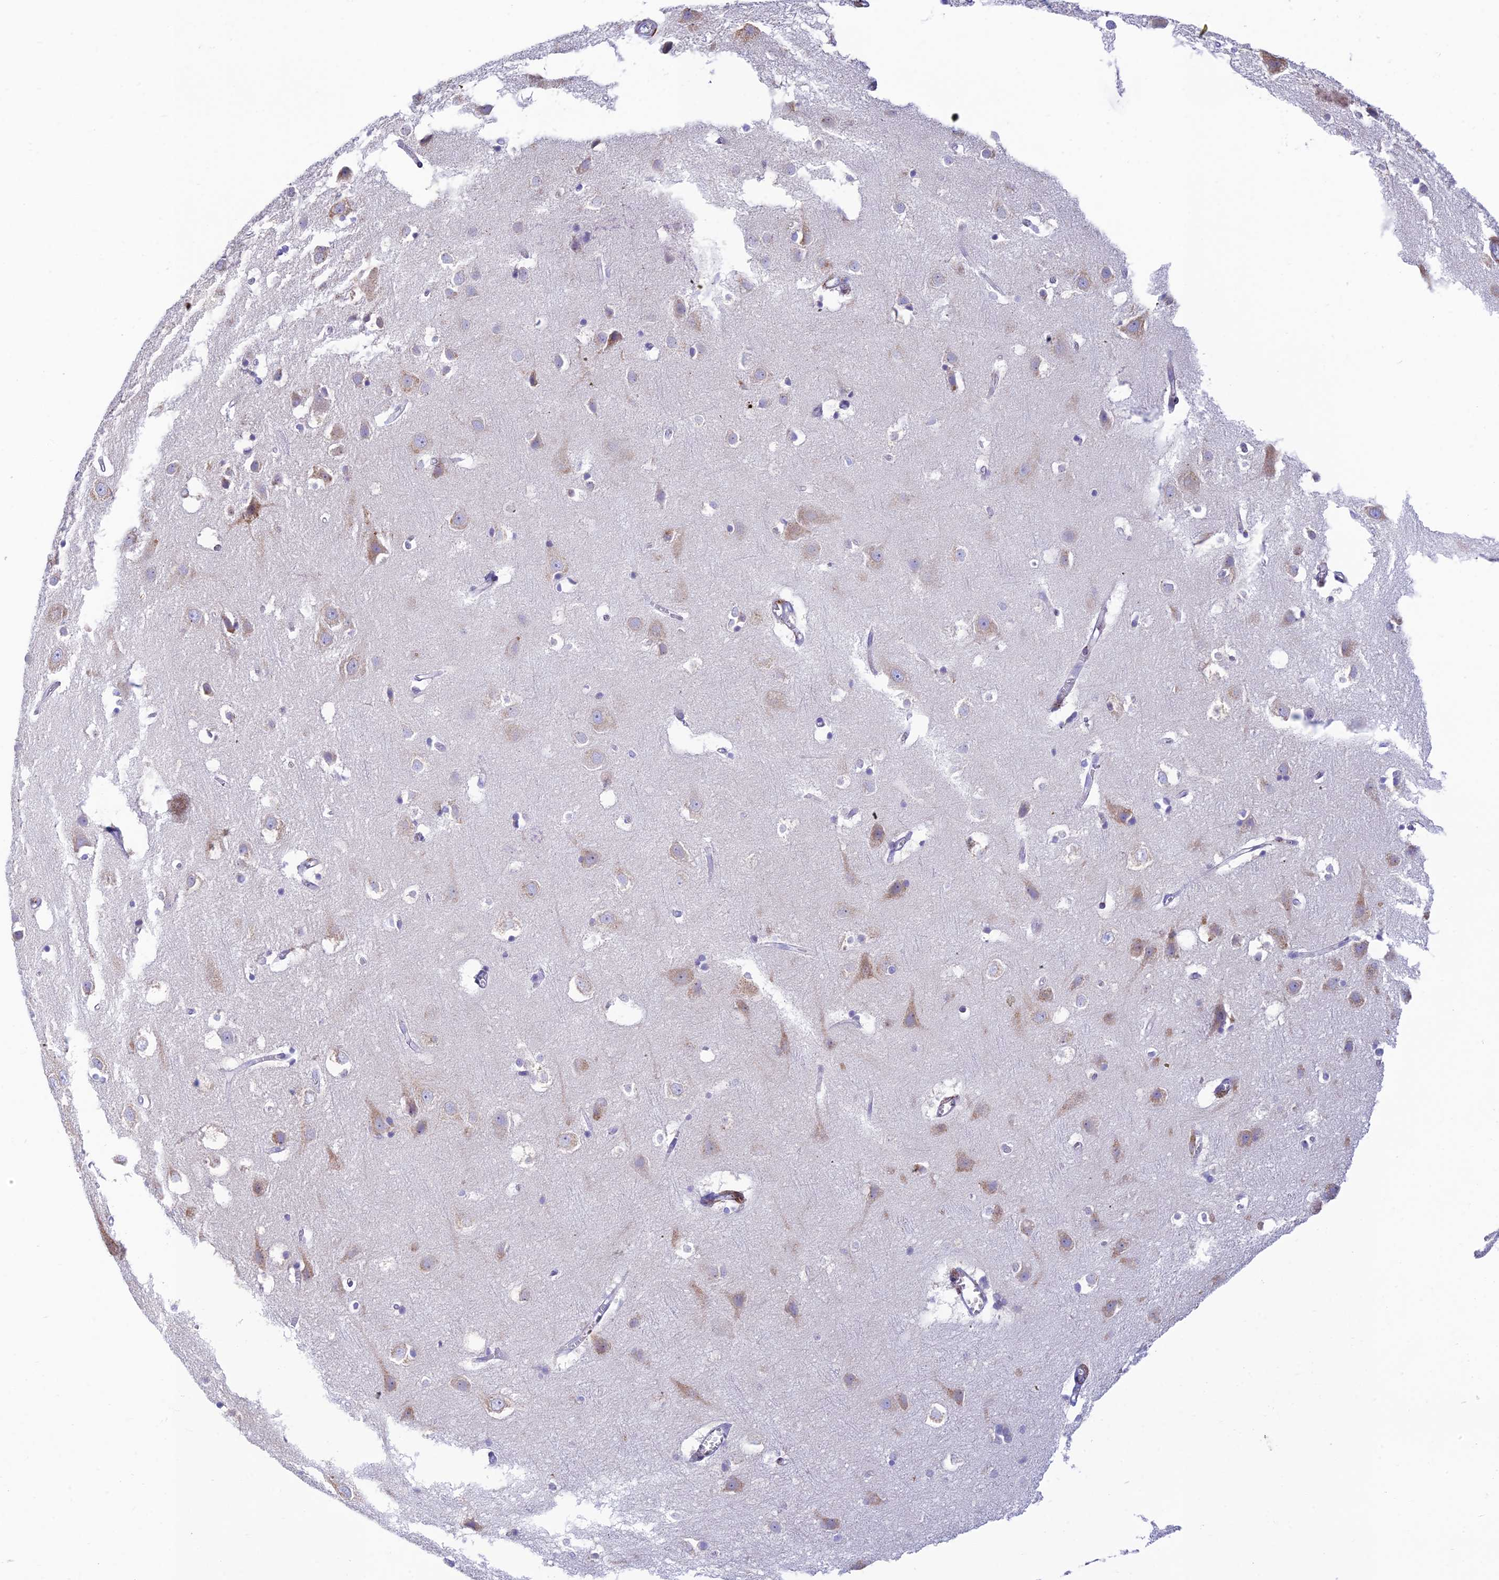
{"staining": {"intensity": "negative", "quantity": "none", "location": "none"}, "tissue": "cerebral cortex", "cell_type": "Endothelial cells", "image_type": "normal", "snomed": [{"axis": "morphology", "description": "Normal tissue, NOS"}, {"axis": "topography", "description": "Cerebral cortex"}], "caption": "High magnification brightfield microscopy of unremarkable cerebral cortex stained with DAB (3,3'-diaminobenzidine) (brown) and counterstained with hematoxylin (blue): endothelial cells show no significant positivity. The staining is performed using DAB brown chromogen with nuclei counter-stained in using hematoxylin.", "gene": "TUBGCP6", "patient": {"sex": "male", "age": 54}}